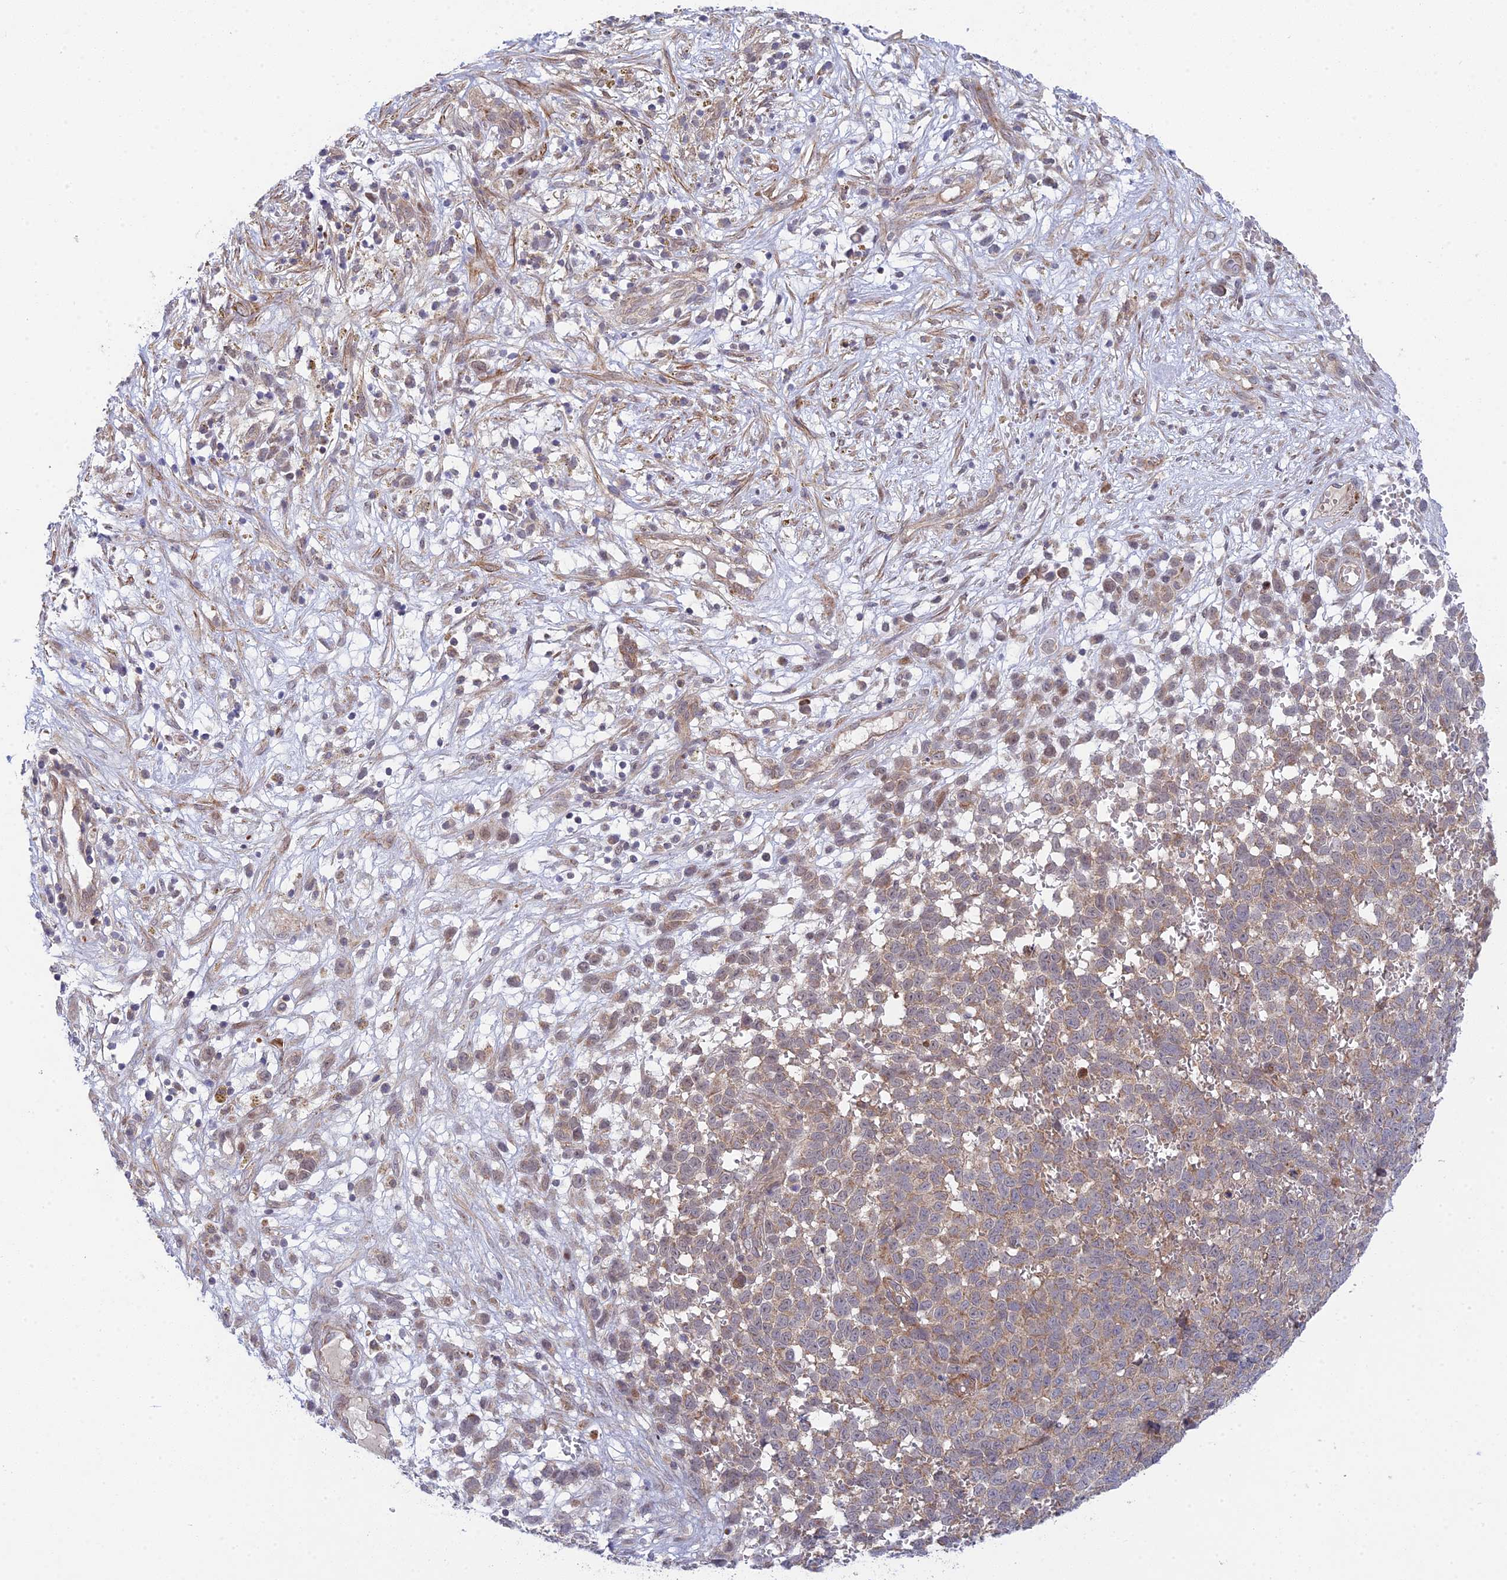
{"staining": {"intensity": "weak", "quantity": ">75%", "location": "cytoplasmic/membranous"}, "tissue": "melanoma", "cell_type": "Tumor cells", "image_type": "cancer", "snomed": [{"axis": "morphology", "description": "Malignant melanoma, NOS"}, {"axis": "topography", "description": "Nose, NOS"}], "caption": "IHC micrograph of neoplastic tissue: human melanoma stained using IHC displays low levels of weak protein expression localized specifically in the cytoplasmic/membranous of tumor cells, appearing as a cytoplasmic/membranous brown color.", "gene": "INCA1", "patient": {"sex": "female", "age": 48}}